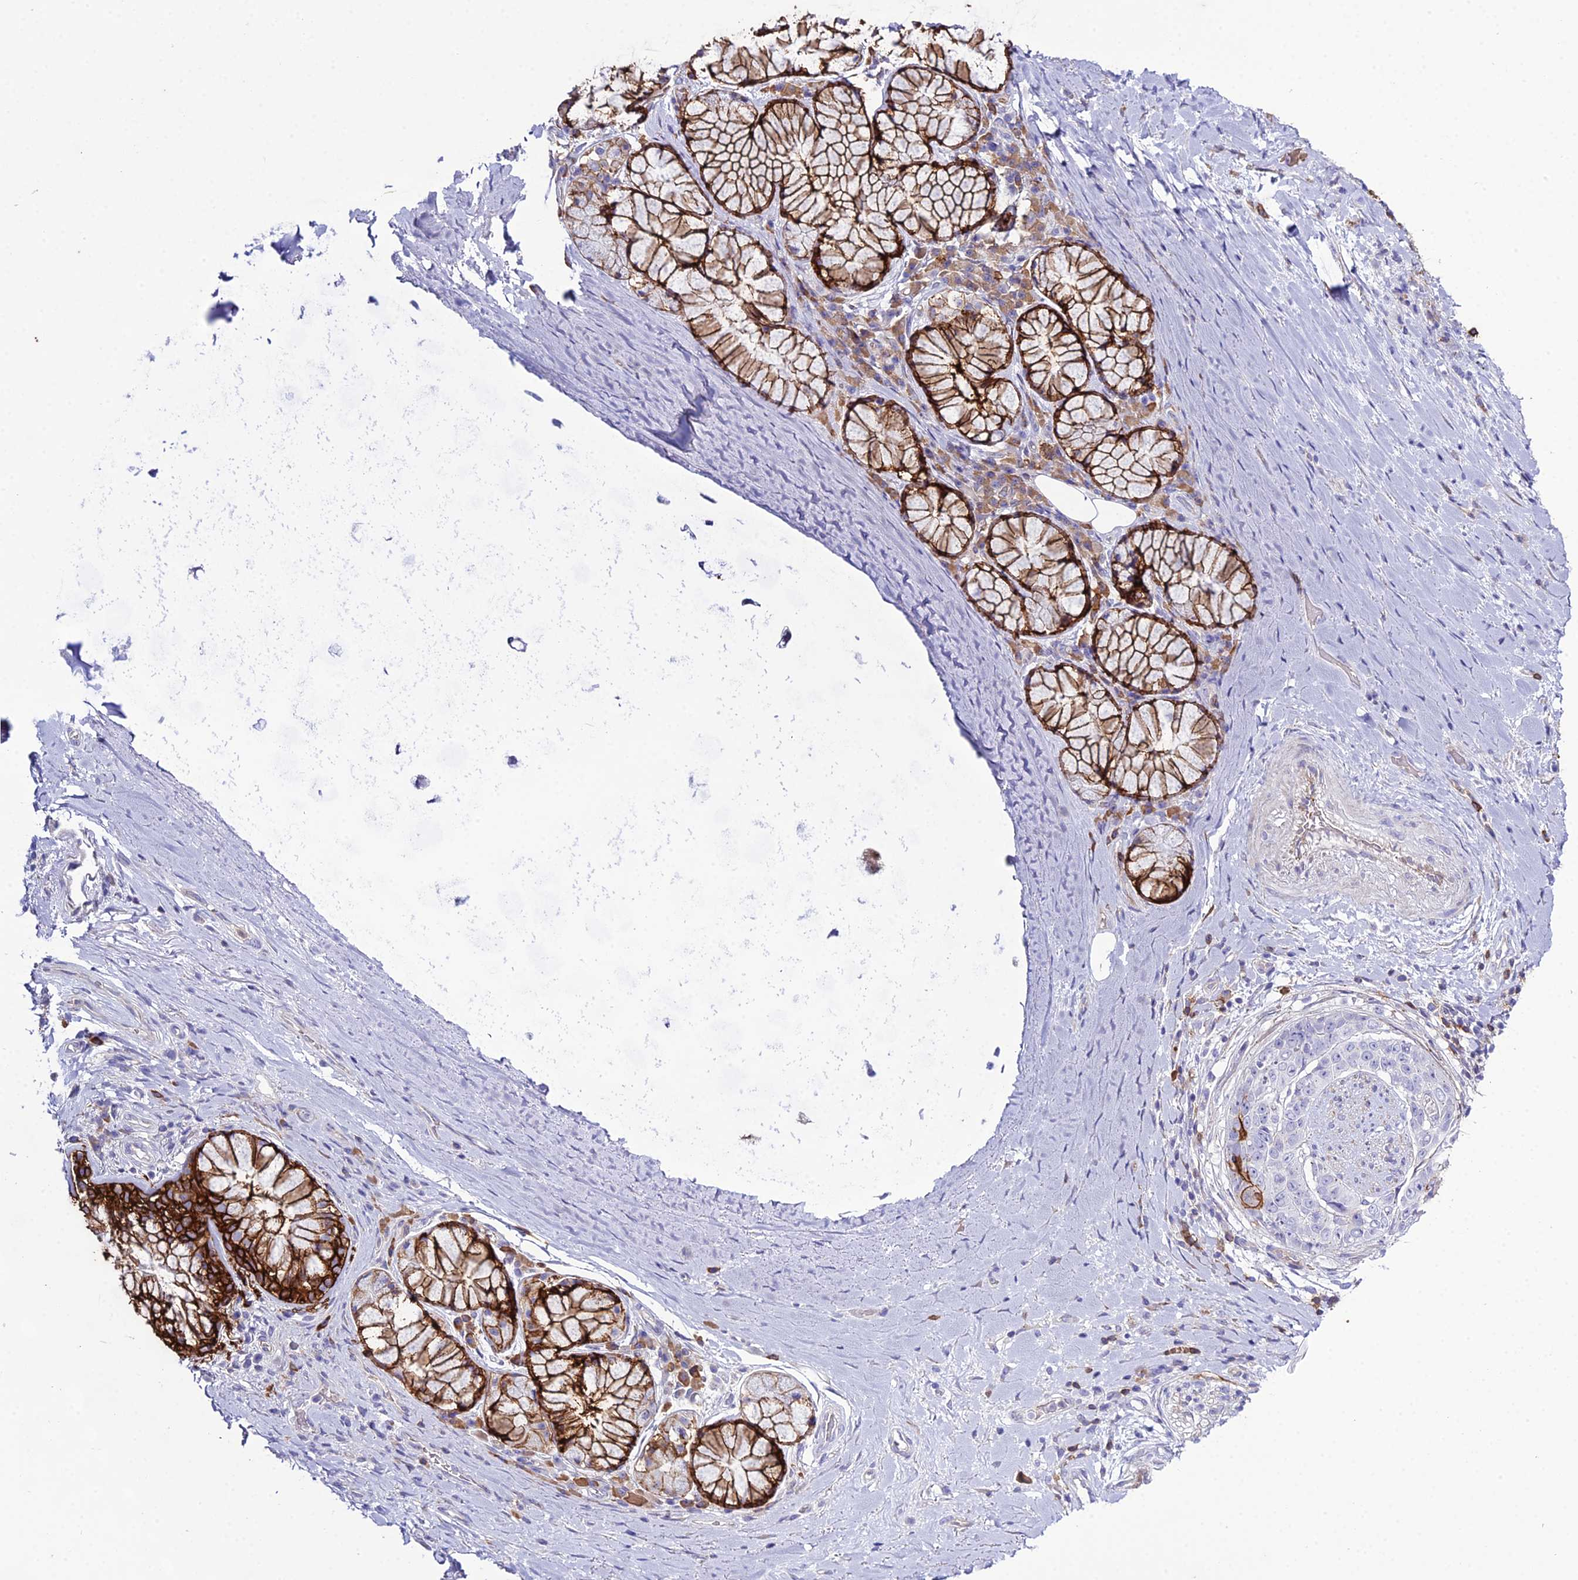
{"staining": {"intensity": "negative", "quantity": "none", "location": "none"}, "tissue": "adipose tissue", "cell_type": "Adipocytes", "image_type": "normal", "snomed": [{"axis": "morphology", "description": "Normal tissue, NOS"}, {"axis": "morphology", "description": "Squamous cell carcinoma, NOS"}, {"axis": "topography", "description": "Bronchus"}, {"axis": "topography", "description": "Lung"}], "caption": "Image shows no protein positivity in adipocytes of benign adipose tissue. The staining is performed using DAB brown chromogen with nuclei counter-stained in using hematoxylin.", "gene": "OR1Q1", "patient": {"sex": "male", "age": 64}}